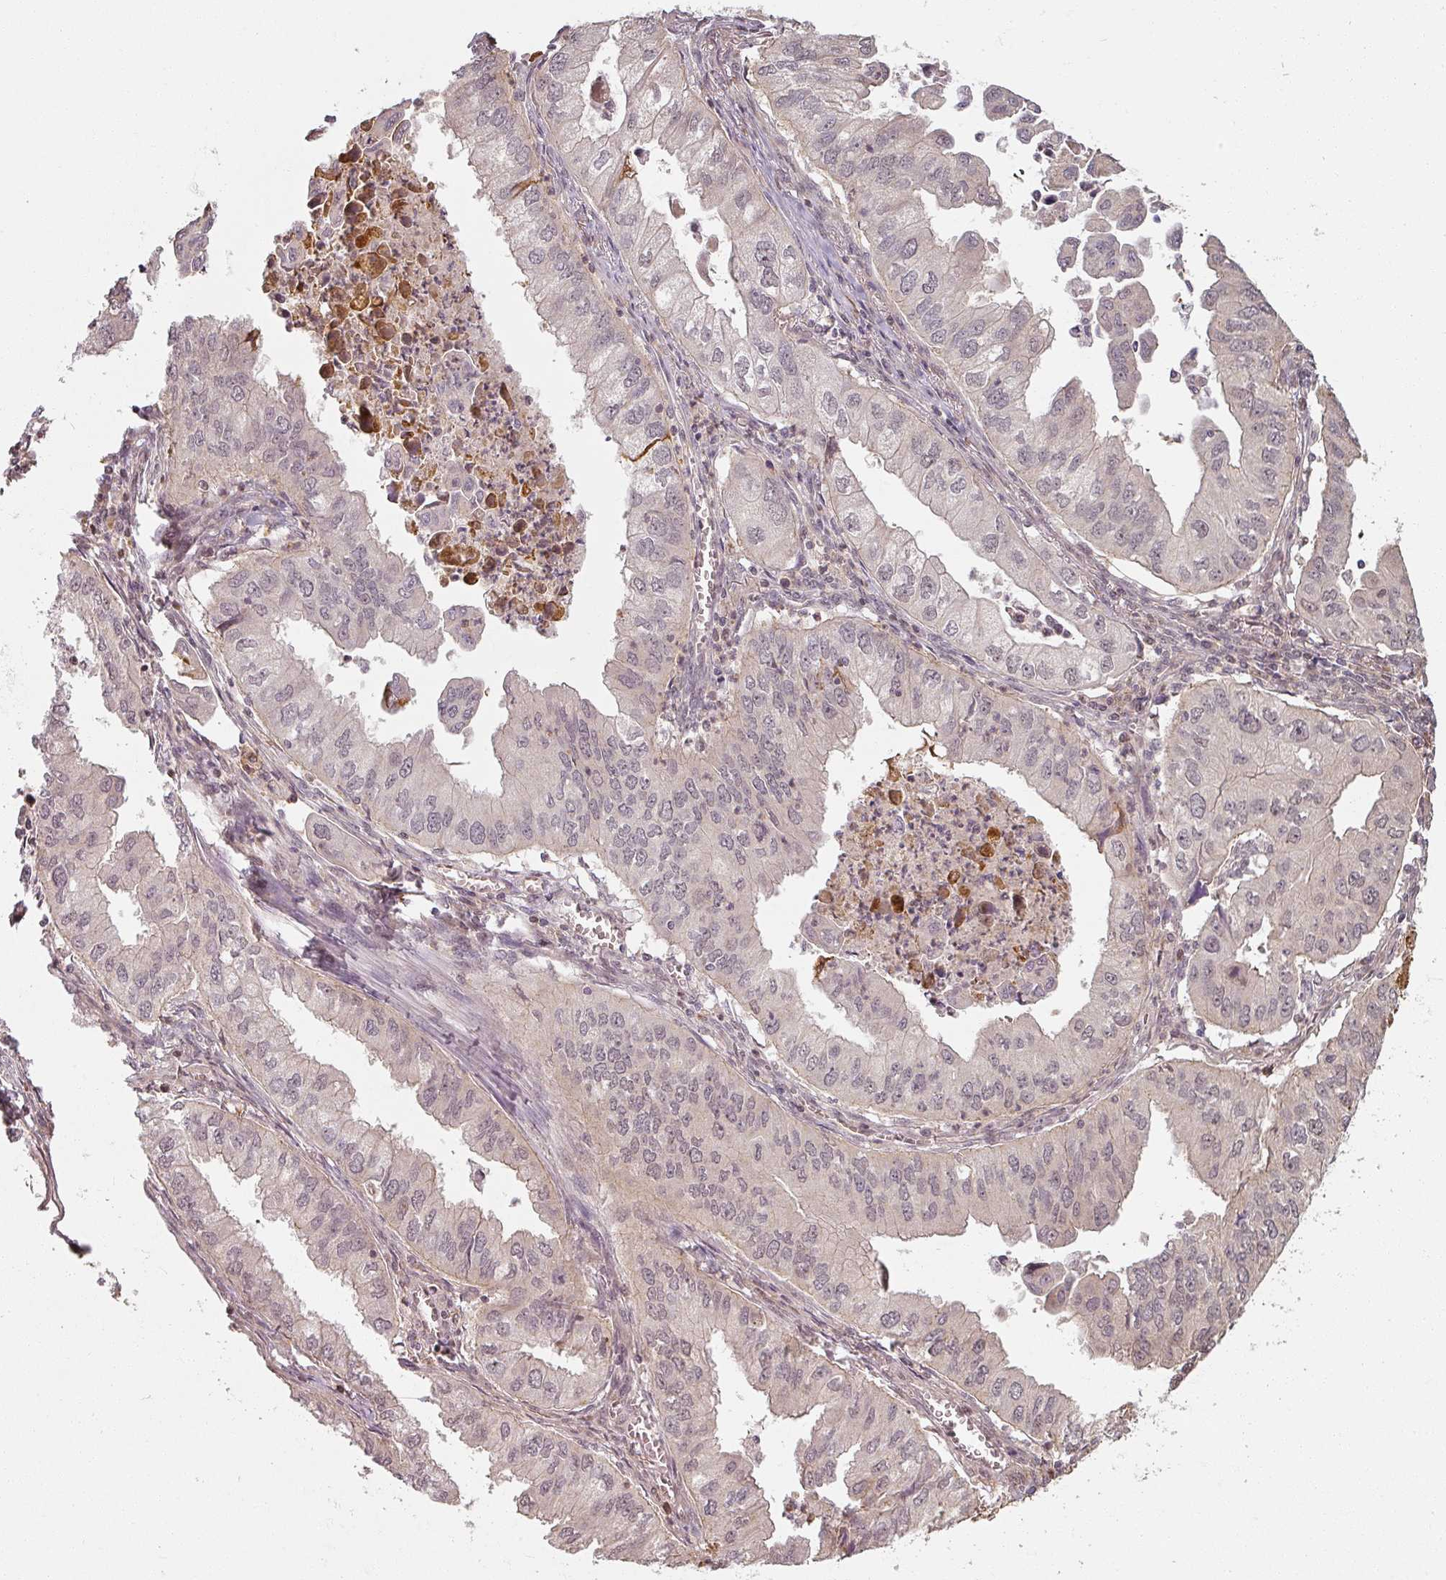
{"staining": {"intensity": "weak", "quantity": "25%-75%", "location": "nuclear"}, "tissue": "lung cancer", "cell_type": "Tumor cells", "image_type": "cancer", "snomed": [{"axis": "morphology", "description": "Adenocarcinoma, NOS"}, {"axis": "topography", "description": "Lung"}], "caption": "A micrograph of lung adenocarcinoma stained for a protein shows weak nuclear brown staining in tumor cells. (DAB IHC with brightfield microscopy, high magnification).", "gene": "MED19", "patient": {"sex": "male", "age": 48}}